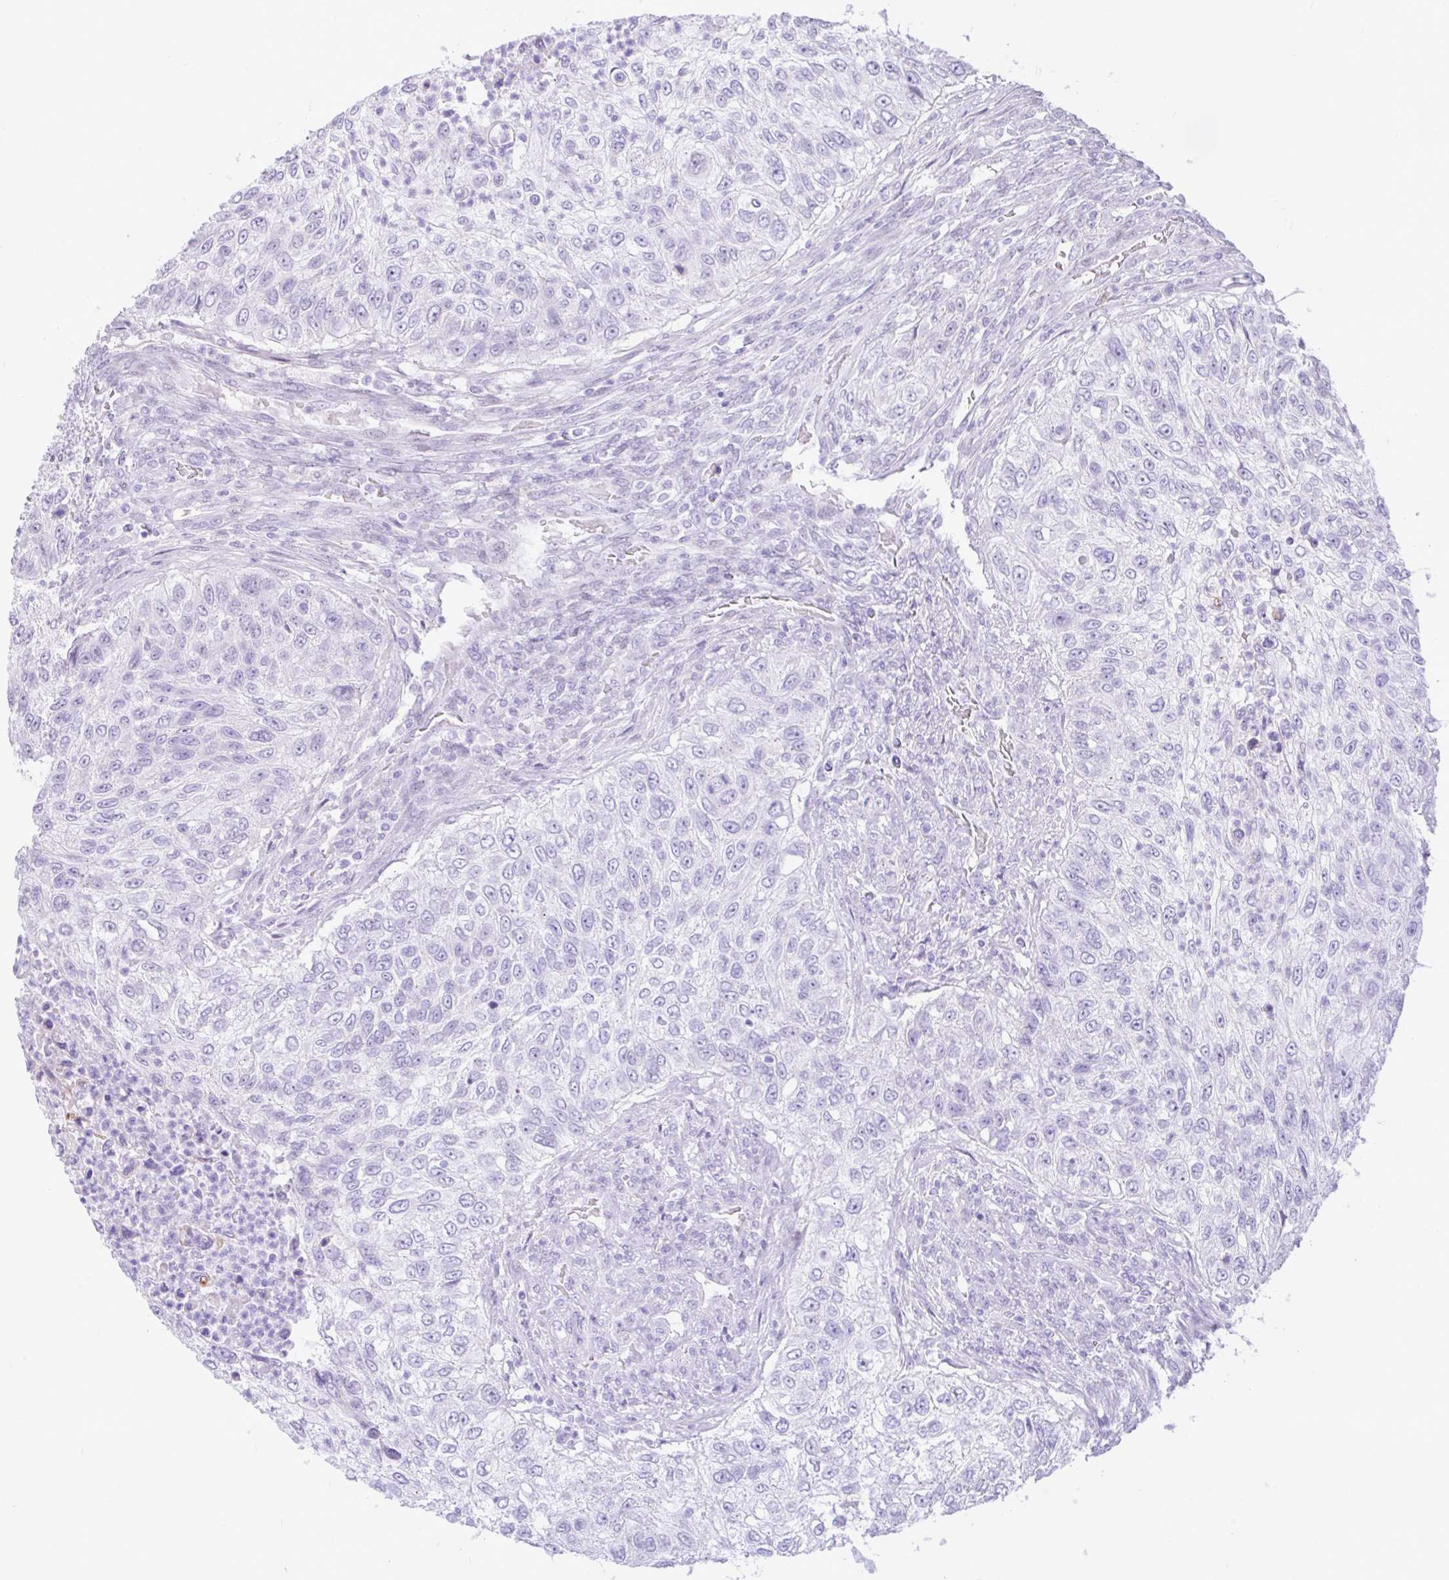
{"staining": {"intensity": "negative", "quantity": "none", "location": "none"}, "tissue": "urothelial cancer", "cell_type": "Tumor cells", "image_type": "cancer", "snomed": [{"axis": "morphology", "description": "Urothelial carcinoma, High grade"}, {"axis": "topography", "description": "Urinary bladder"}], "caption": "Immunohistochemical staining of human urothelial cancer demonstrates no significant staining in tumor cells.", "gene": "REEP1", "patient": {"sex": "female", "age": 60}}